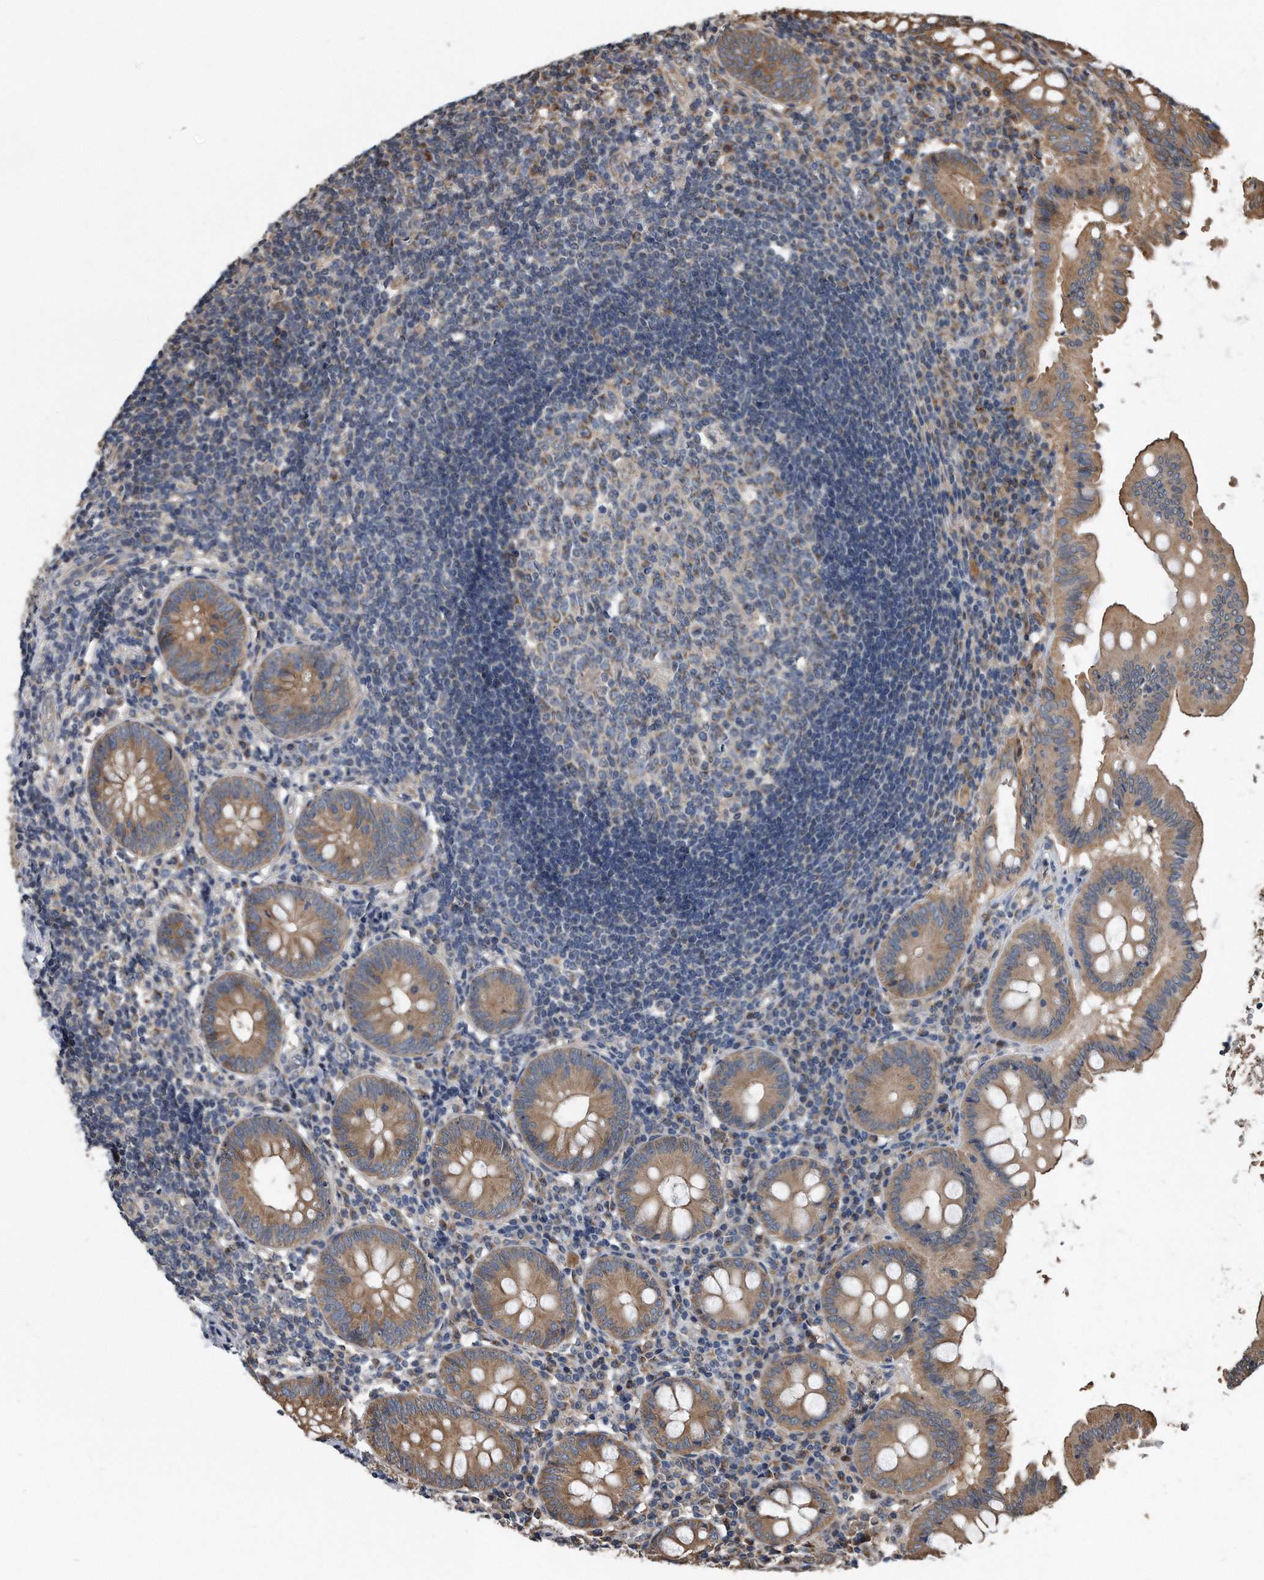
{"staining": {"intensity": "moderate", "quantity": ">75%", "location": "cytoplasmic/membranous"}, "tissue": "appendix", "cell_type": "Glandular cells", "image_type": "normal", "snomed": [{"axis": "morphology", "description": "Normal tissue, NOS"}, {"axis": "topography", "description": "Appendix"}], "caption": "DAB immunohistochemical staining of normal human appendix displays moderate cytoplasmic/membranous protein staining in approximately >75% of glandular cells.", "gene": "FAM136A", "patient": {"sex": "female", "age": 54}}